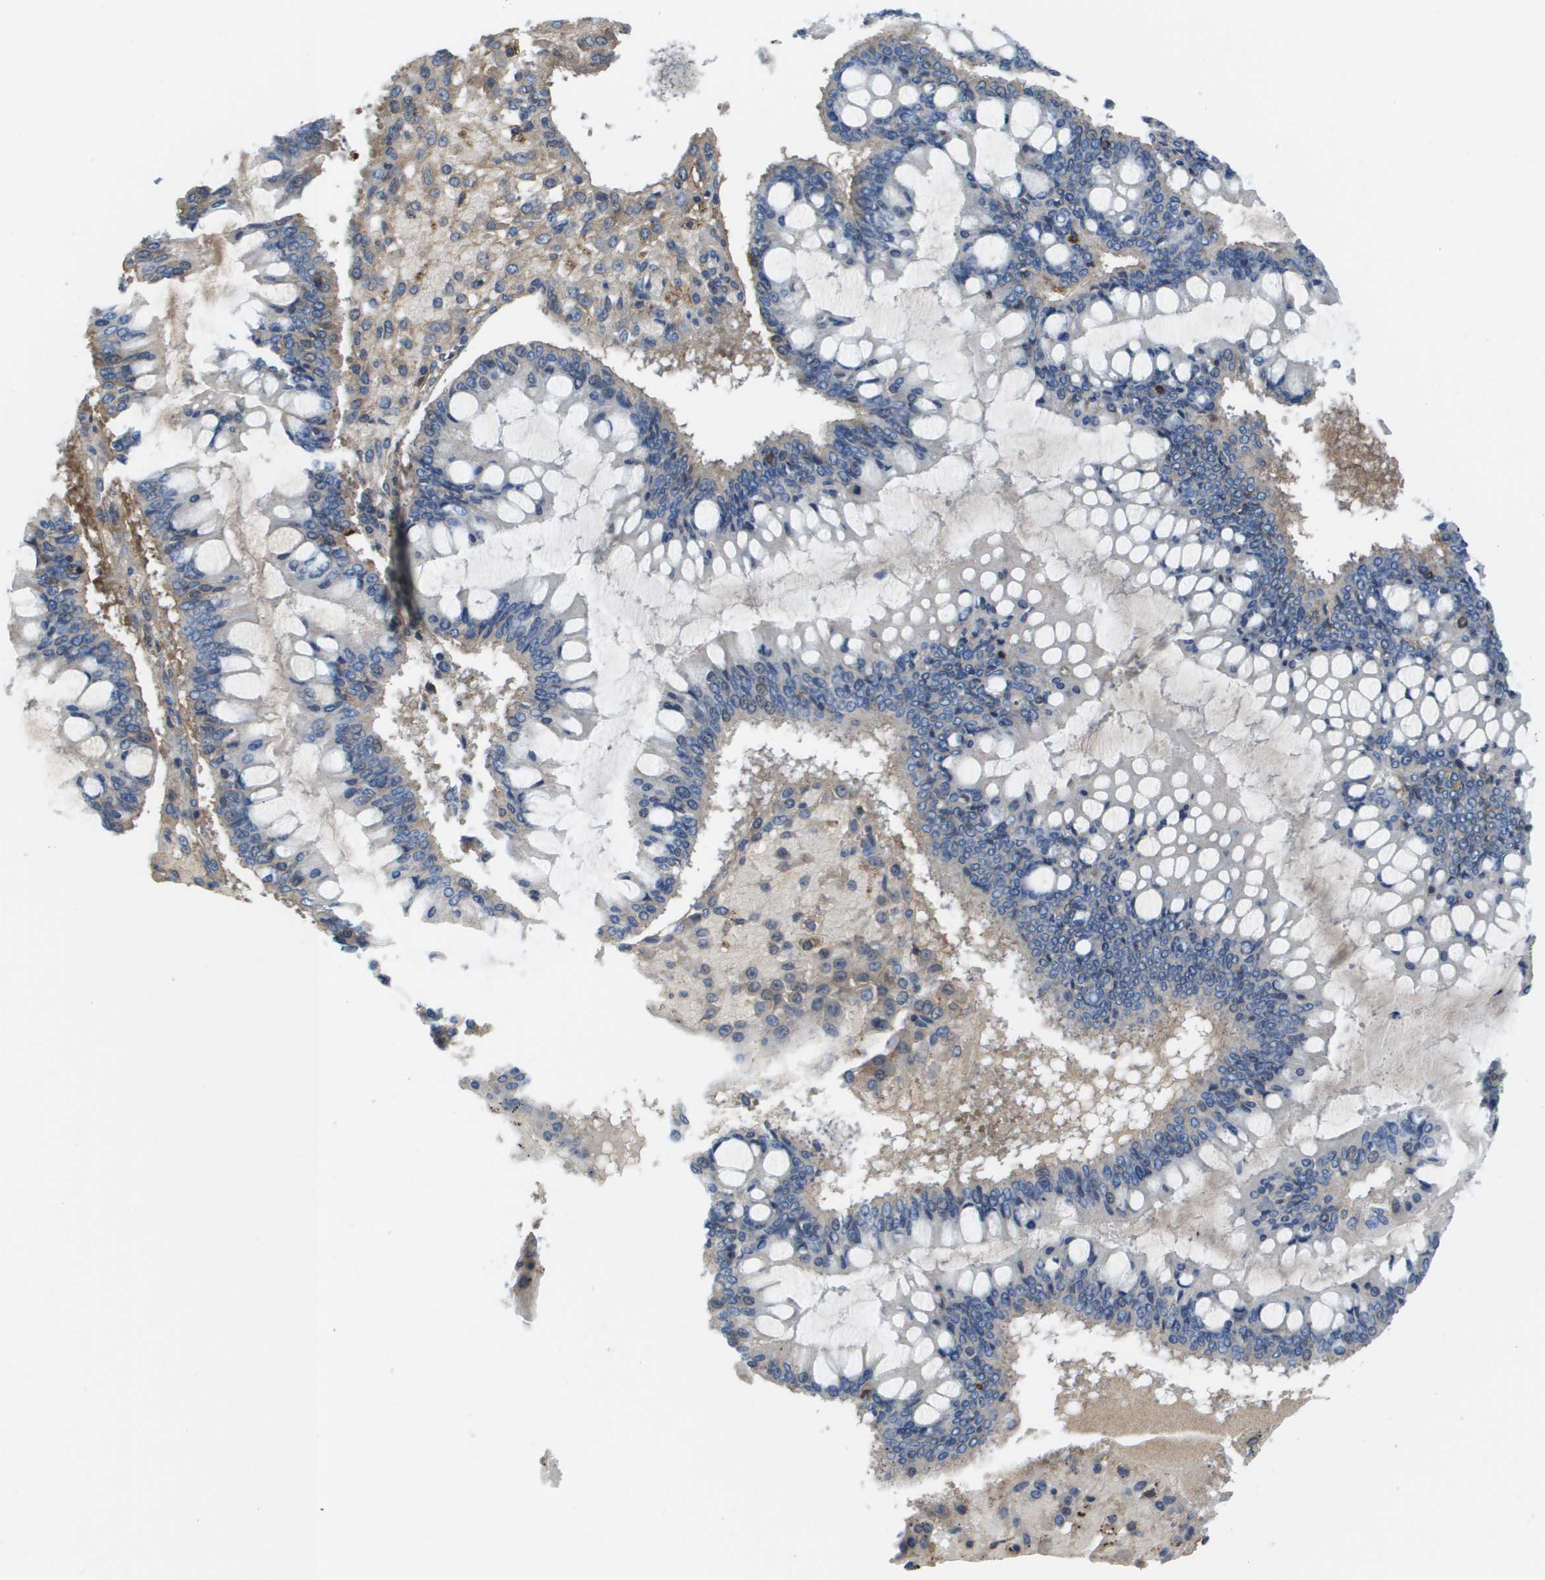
{"staining": {"intensity": "negative", "quantity": "none", "location": "none"}, "tissue": "ovarian cancer", "cell_type": "Tumor cells", "image_type": "cancer", "snomed": [{"axis": "morphology", "description": "Cystadenocarcinoma, mucinous, NOS"}, {"axis": "topography", "description": "Ovary"}], "caption": "This is an immunohistochemistry (IHC) photomicrograph of ovarian cancer (mucinous cystadenocarcinoma). There is no staining in tumor cells.", "gene": "VTN", "patient": {"sex": "female", "age": 73}}